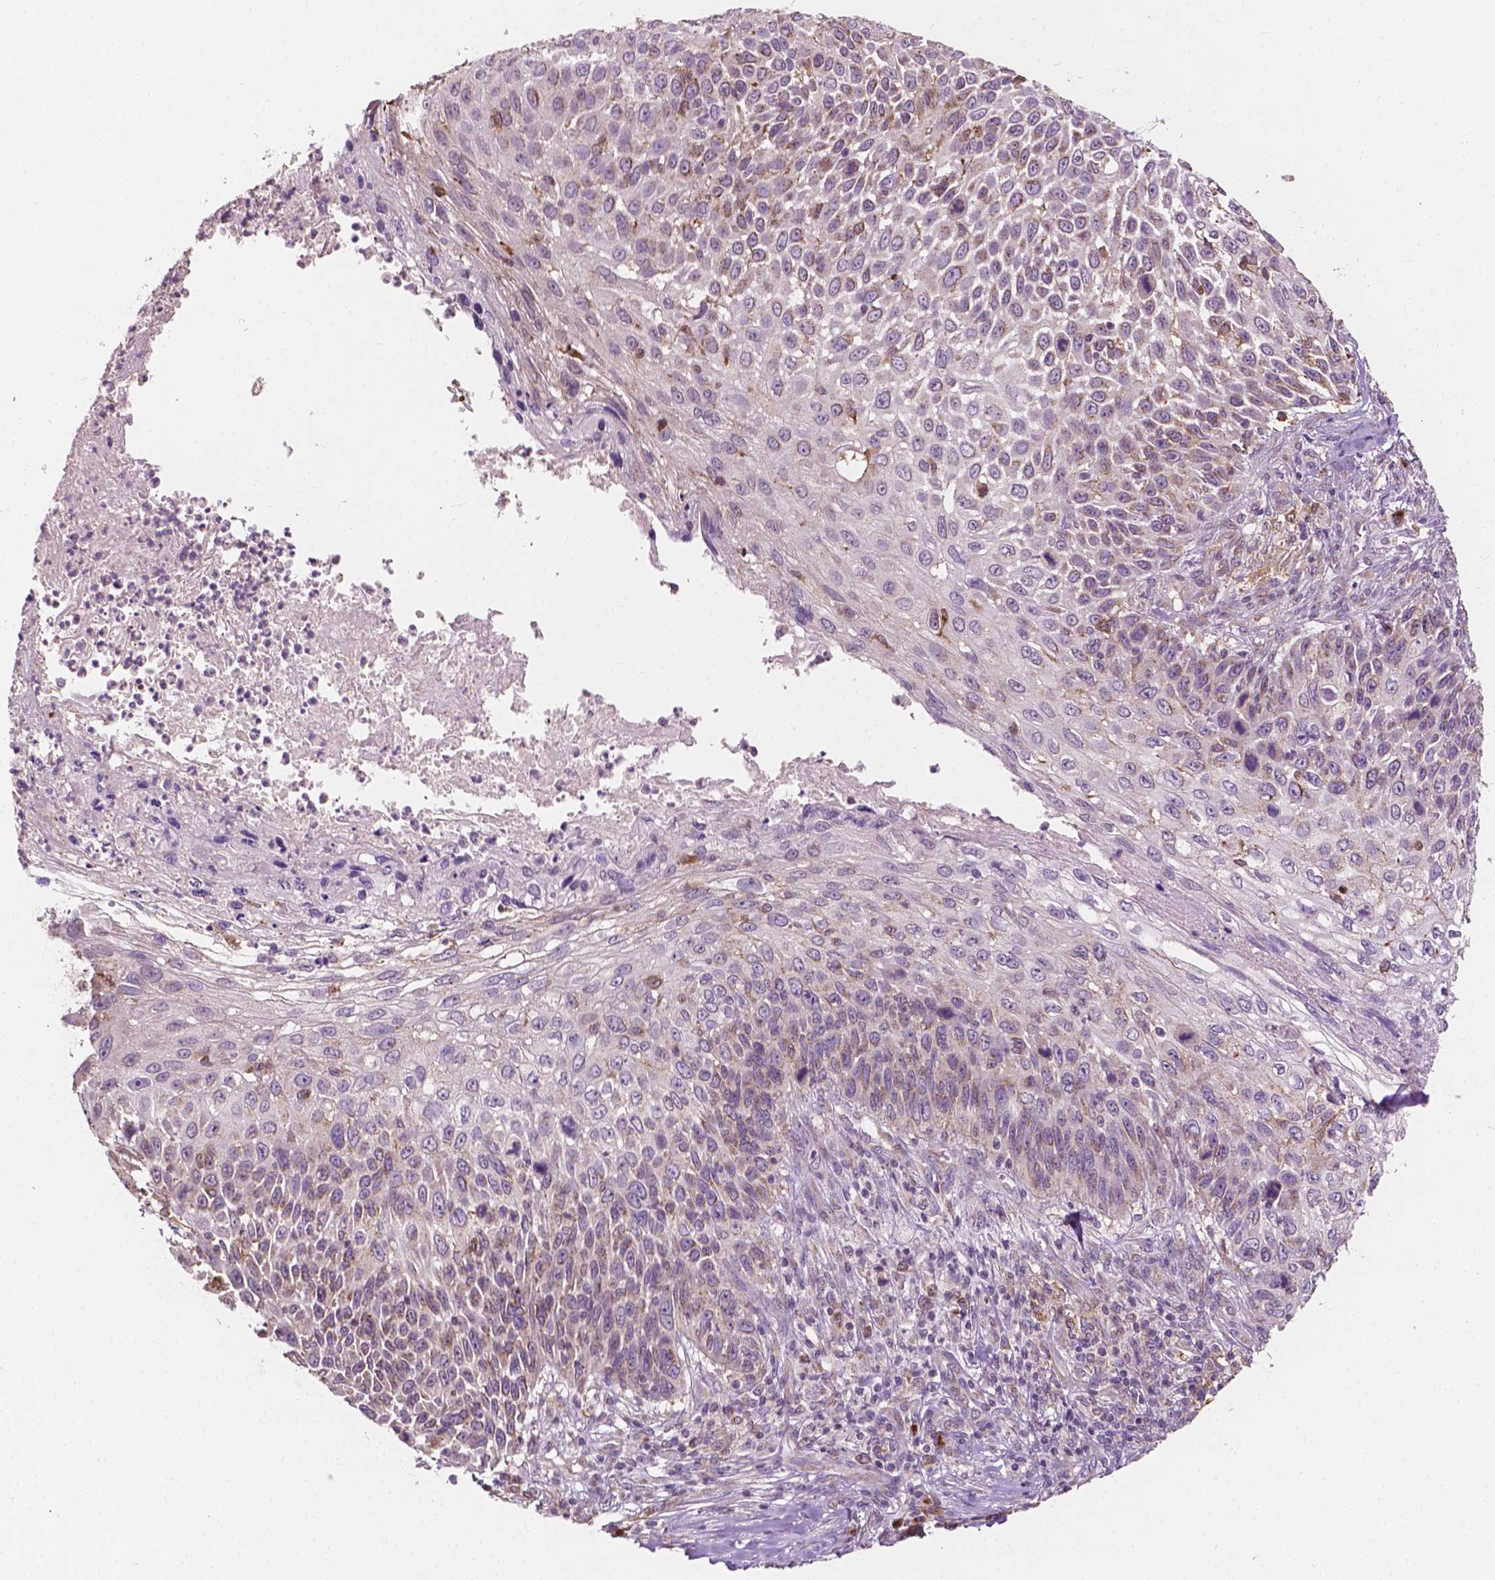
{"staining": {"intensity": "weak", "quantity": "25%-75%", "location": "cytoplasmic/membranous"}, "tissue": "skin cancer", "cell_type": "Tumor cells", "image_type": "cancer", "snomed": [{"axis": "morphology", "description": "Squamous cell carcinoma, NOS"}, {"axis": "topography", "description": "Skin"}], "caption": "Protein expression analysis of squamous cell carcinoma (skin) exhibits weak cytoplasmic/membranous staining in approximately 25%-75% of tumor cells.", "gene": "EBAG9", "patient": {"sex": "male", "age": 92}}